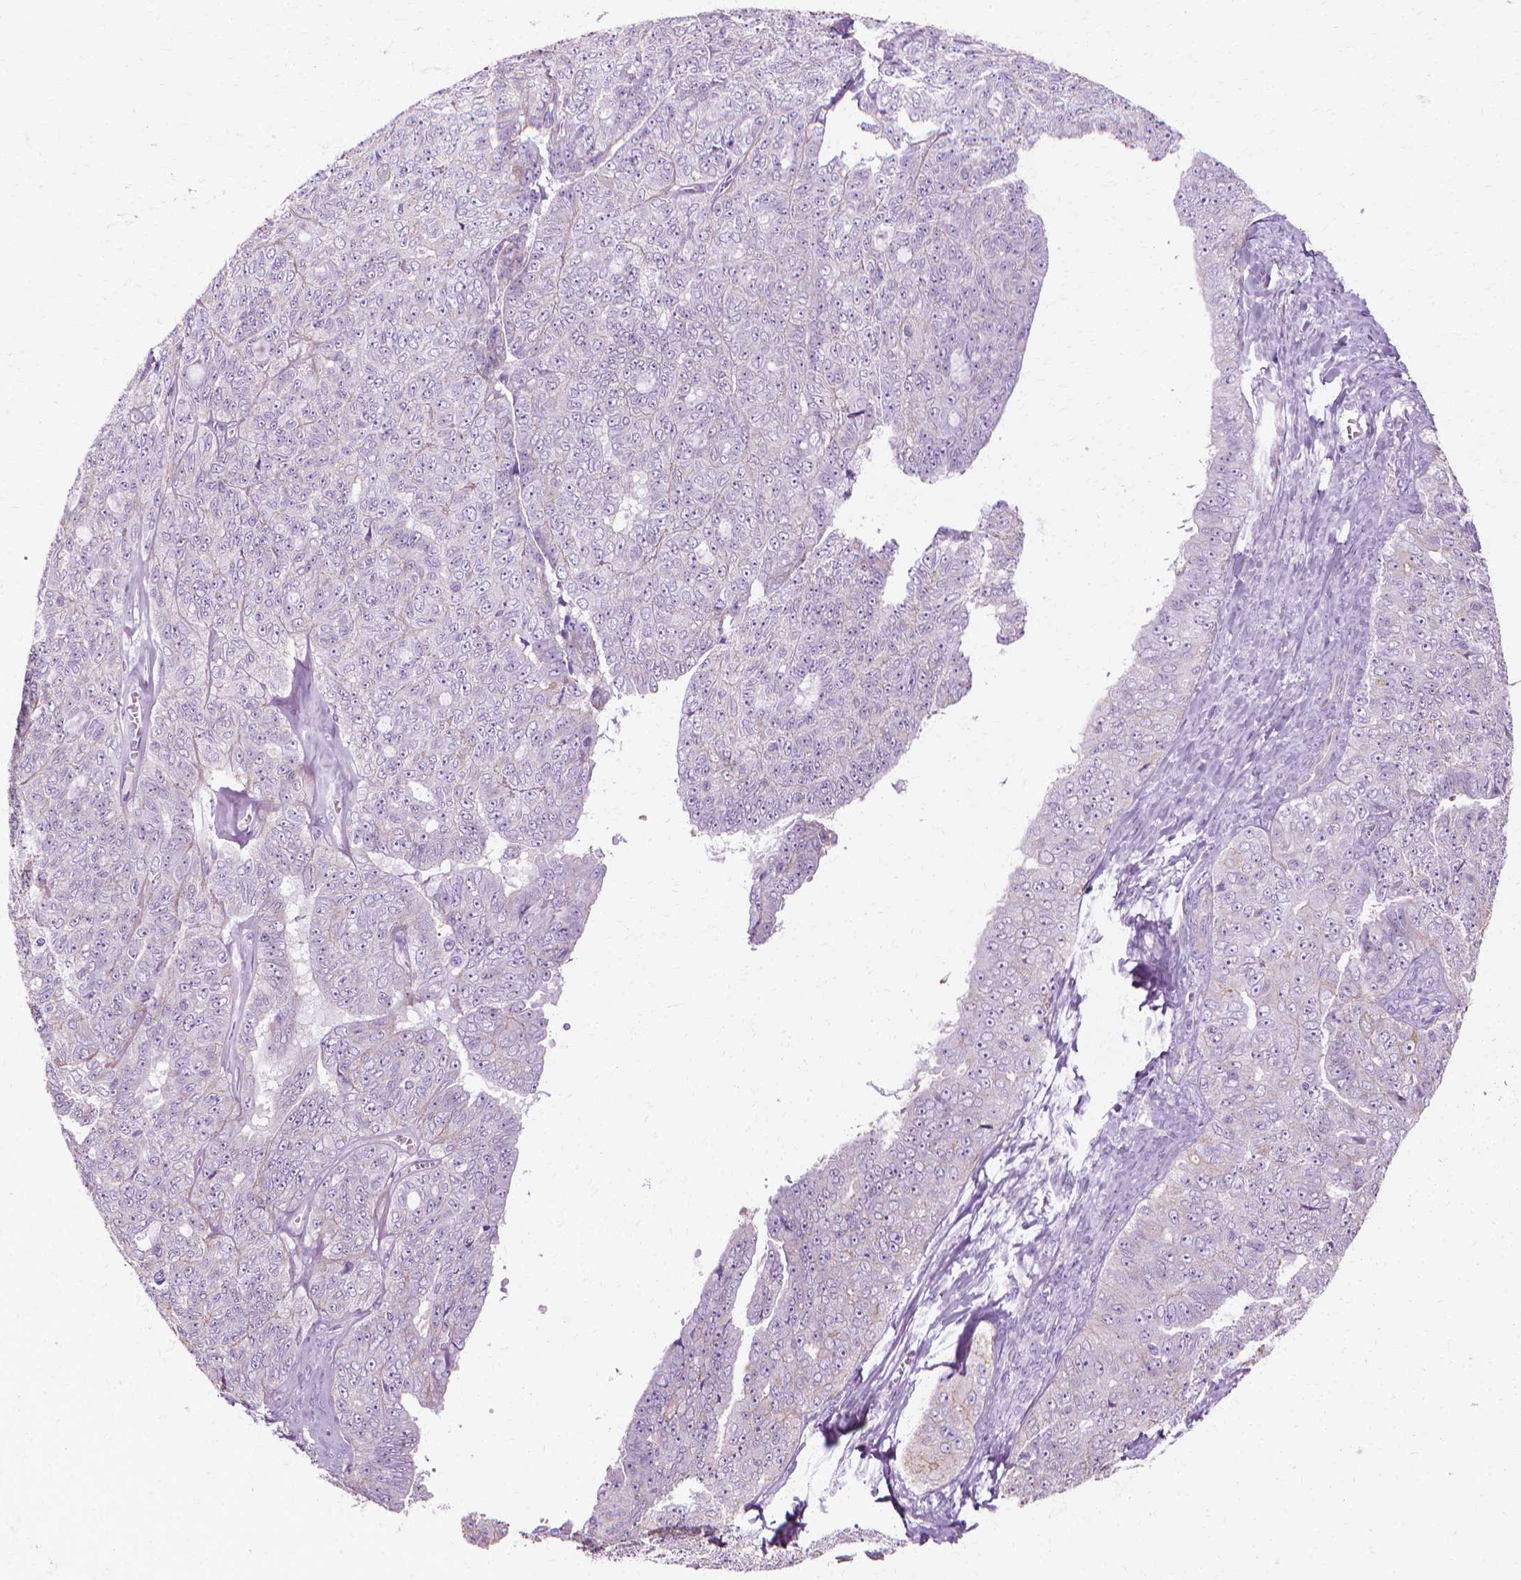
{"staining": {"intensity": "negative", "quantity": "none", "location": "none"}, "tissue": "ovarian cancer", "cell_type": "Tumor cells", "image_type": "cancer", "snomed": [{"axis": "morphology", "description": "Cystadenocarcinoma, serous, NOS"}, {"axis": "topography", "description": "Ovary"}], "caption": "The photomicrograph displays no significant expression in tumor cells of ovarian cancer (serous cystadenocarcinoma). (DAB IHC, high magnification).", "gene": "CFAP157", "patient": {"sex": "female", "age": 71}}